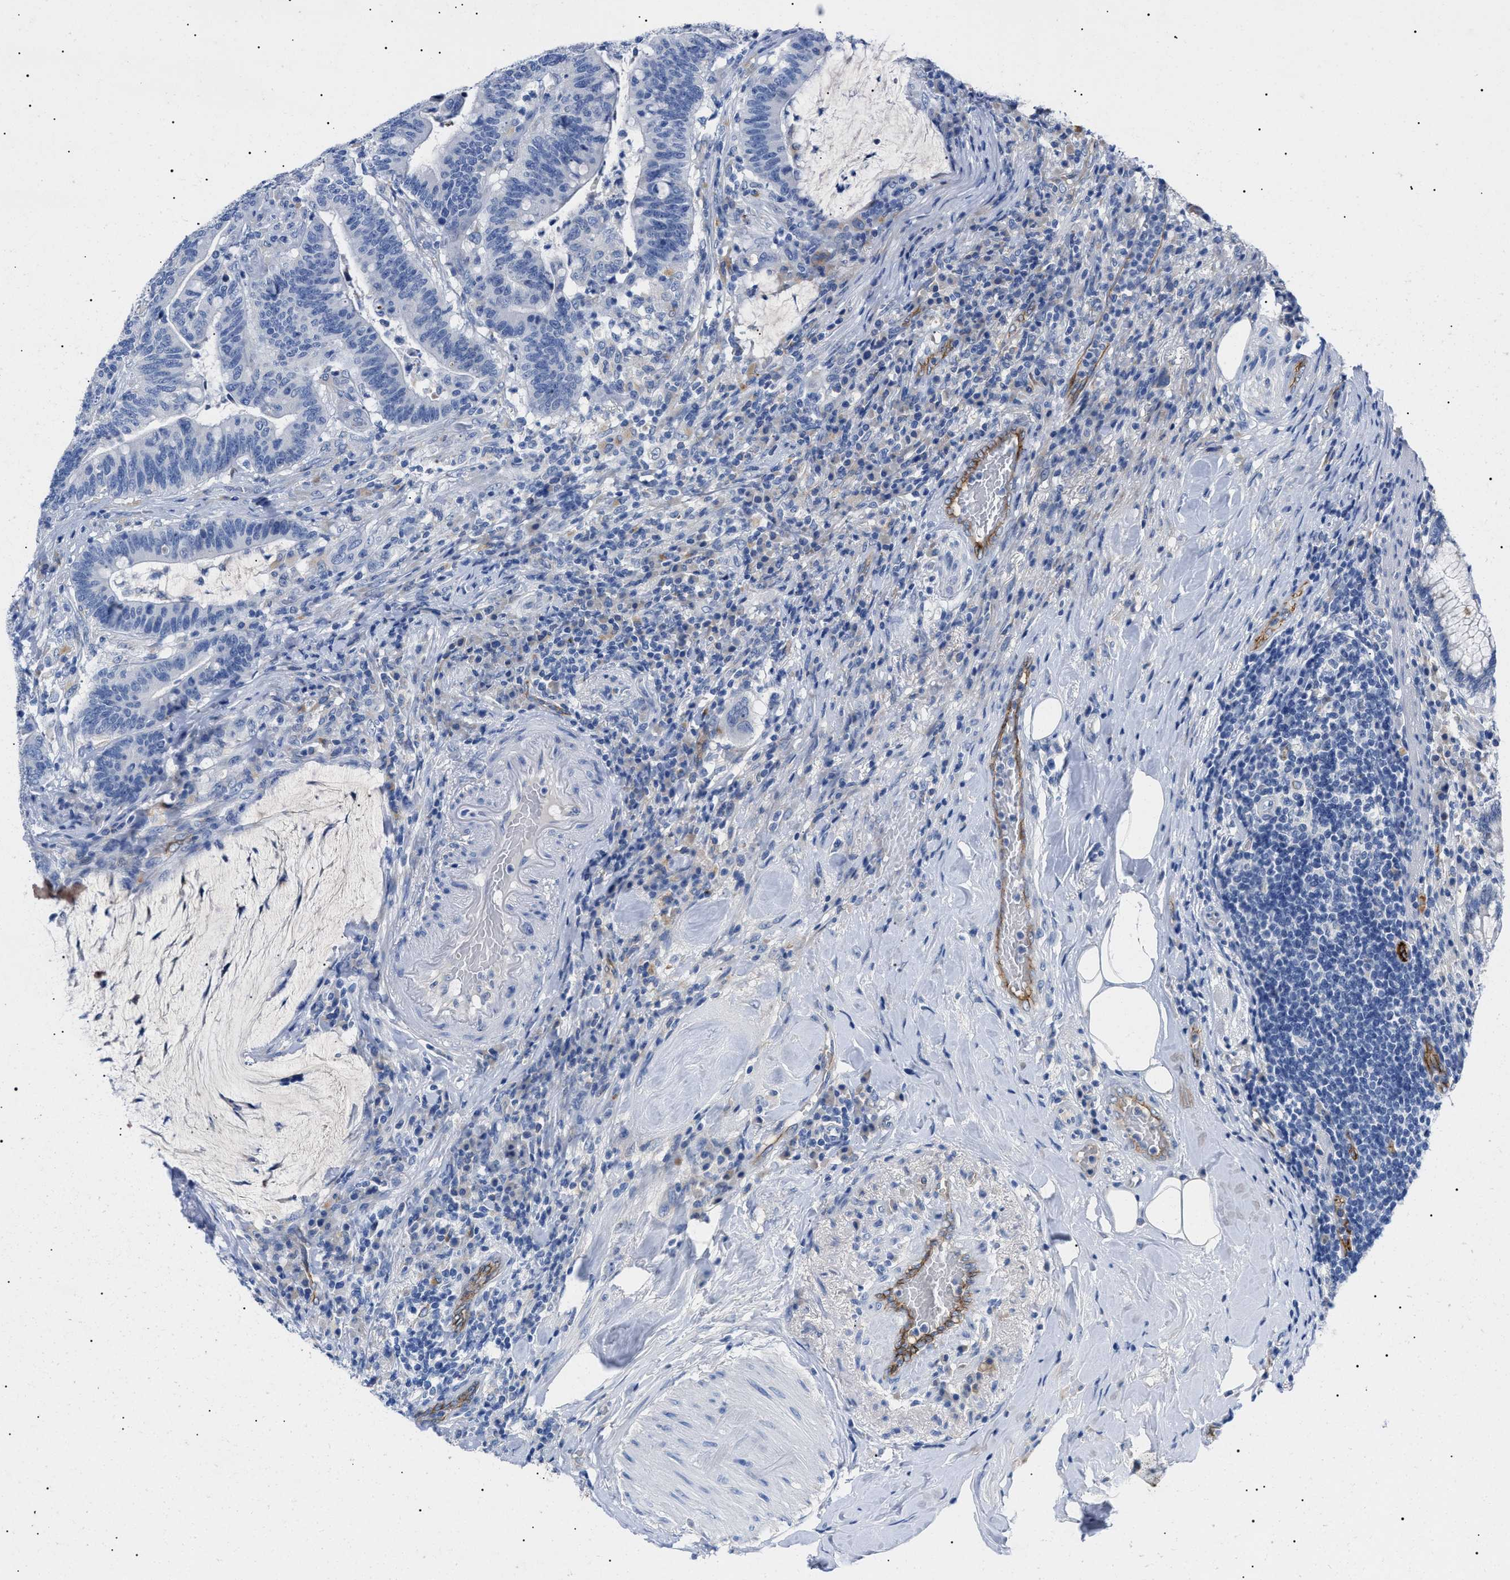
{"staining": {"intensity": "negative", "quantity": "none", "location": "none"}, "tissue": "colorectal cancer", "cell_type": "Tumor cells", "image_type": "cancer", "snomed": [{"axis": "morphology", "description": "Normal tissue, NOS"}, {"axis": "morphology", "description": "Adenocarcinoma, NOS"}, {"axis": "topography", "description": "Colon"}], "caption": "Micrograph shows no protein positivity in tumor cells of colorectal adenocarcinoma tissue.", "gene": "ACKR1", "patient": {"sex": "female", "age": 66}}